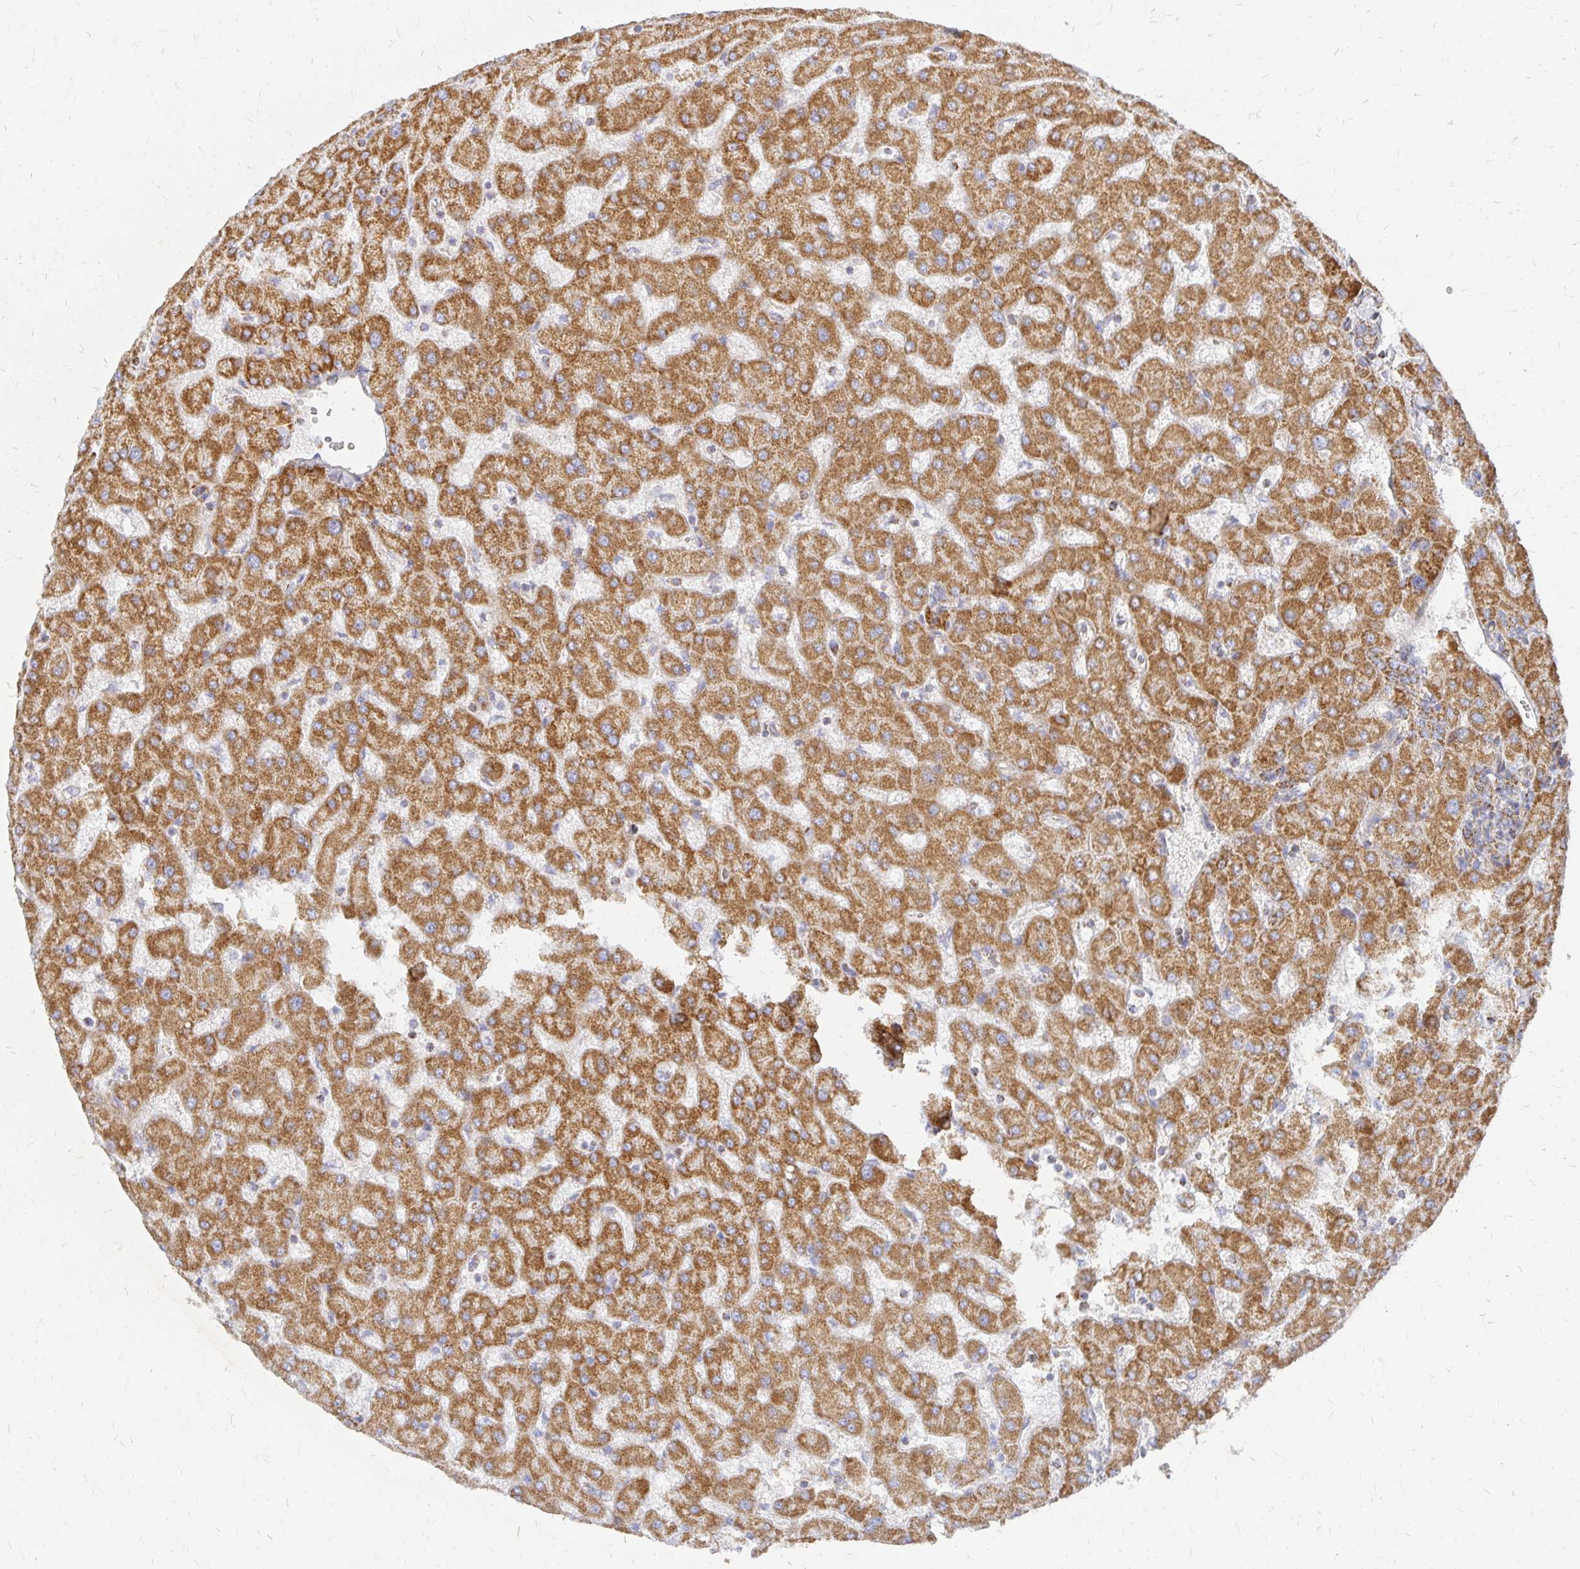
{"staining": {"intensity": "moderate", "quantity": ">75%", "location": "cytoplasmic/membranous"}, "tissue": "liver", "cell_type": "Cholangiocytes", "image_type": "normal", "snomed": [{"axis": "morphology", "description": "Normal tissue, NOS"}, {"axis": "topography", "description": "Liver"}], "caption": "Protein analysis of normal liver displays moderate cytoplasmic/membranous staining in about >75% of cholangiocytes. The staining is performed using DAB (3,3'-diaminobenzidine) brown chromogen to label protein expression. The nuclei are counter-stained blue using hematoxylin.", "gene": "STOML2", "patient": {"sex": "female", "age": 63}}